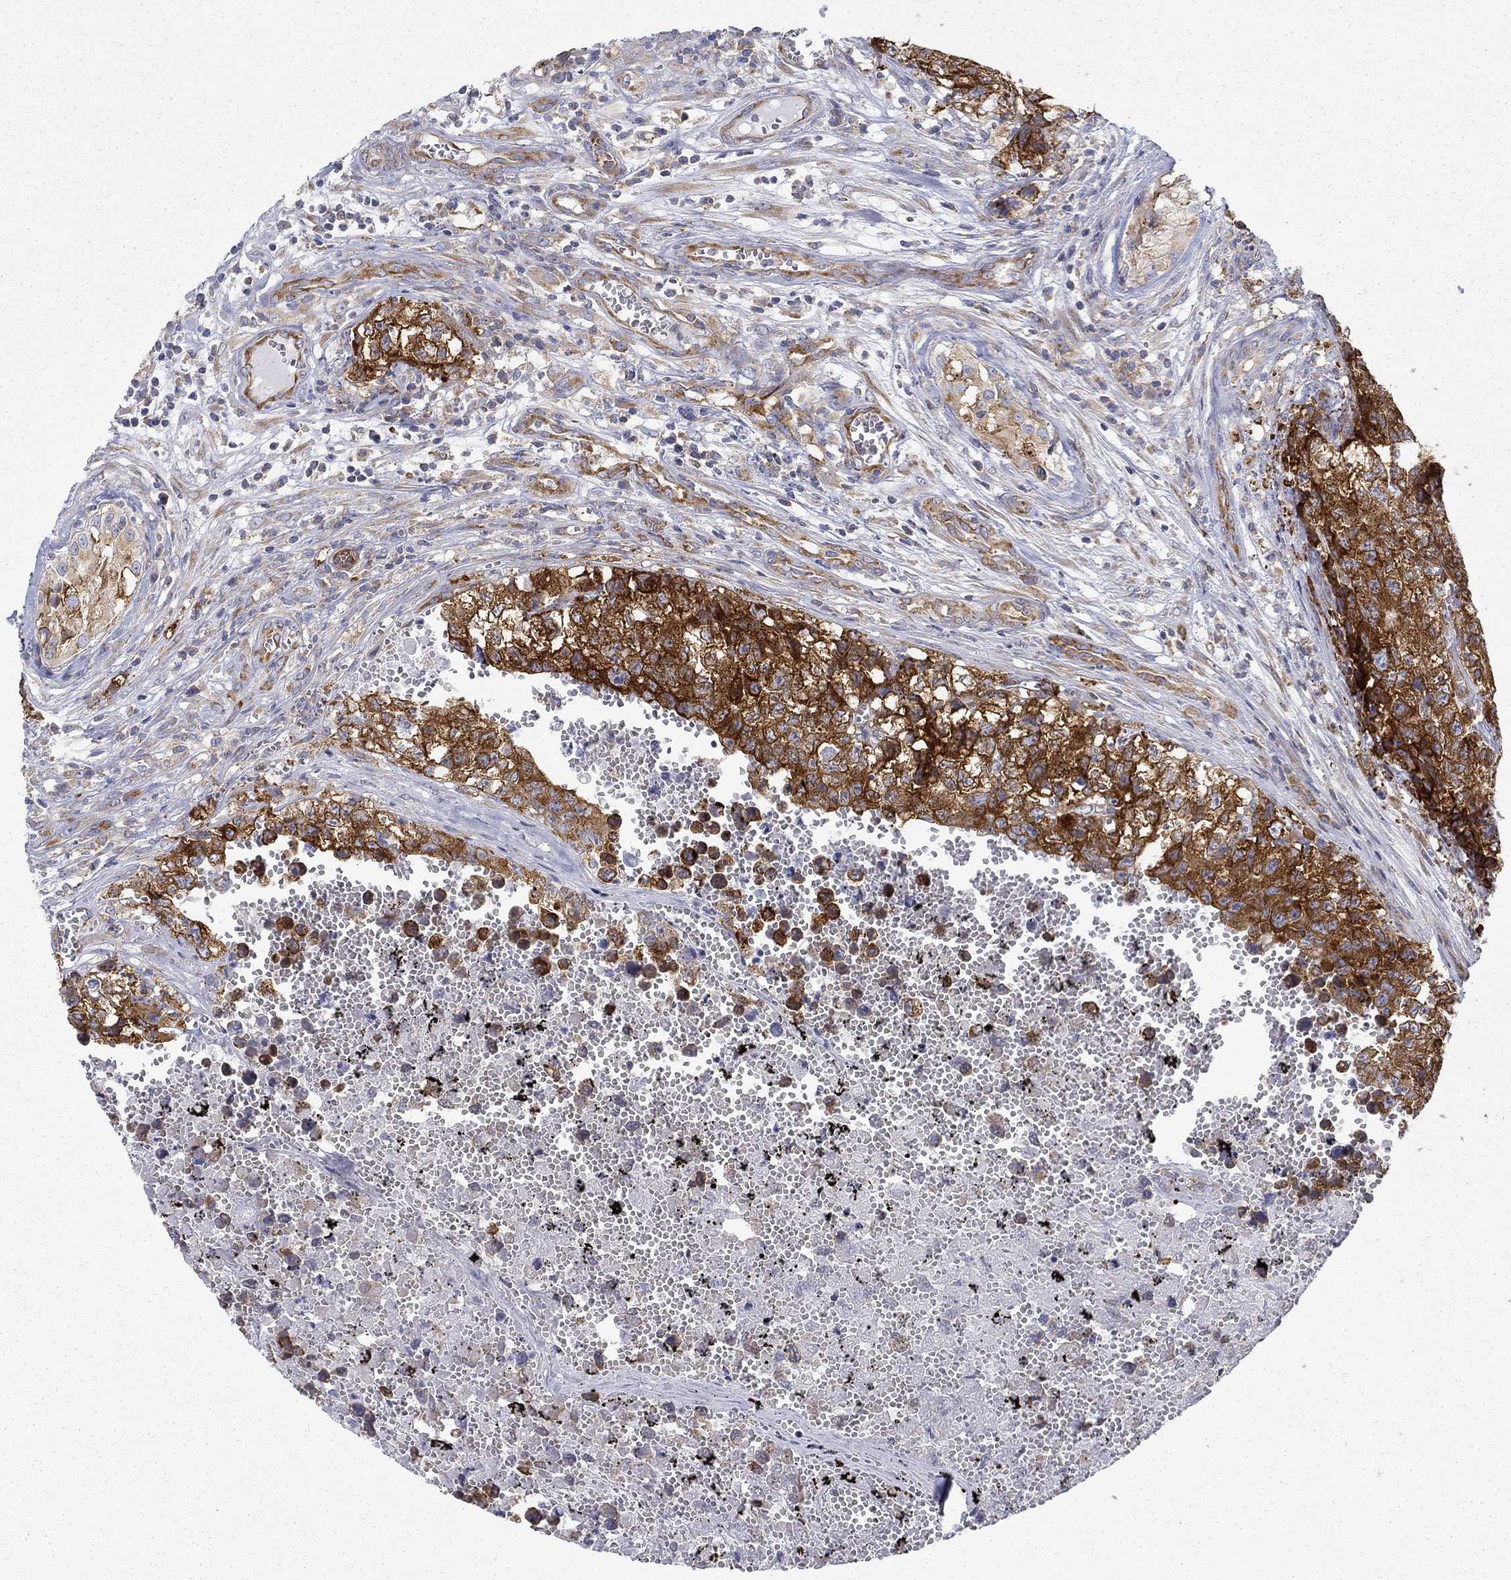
{"staining": {"intensity": "strong", "quantity": ">75%", "location": "cytoplasmic/membranous"}, "tissue": "testis cancer", "cell_type": "Tumor cells", "image_type": "cancer", "snomed": [{"axis": "morphology", "description": "Seminoma, NOS"}, {"axis": "morphology", "description": "Carcinoma, Embryonal, NOS"}, {"axis": "topography", "description": "Testis"}], "caption": "Seminoma (testis) stained with a brown dye exhibits strong cytoplasmic/membranous positive positivity in about >75% of tumor cells.", "gene": "FXR1", "patient": {"sex": "male", "age": 22}}